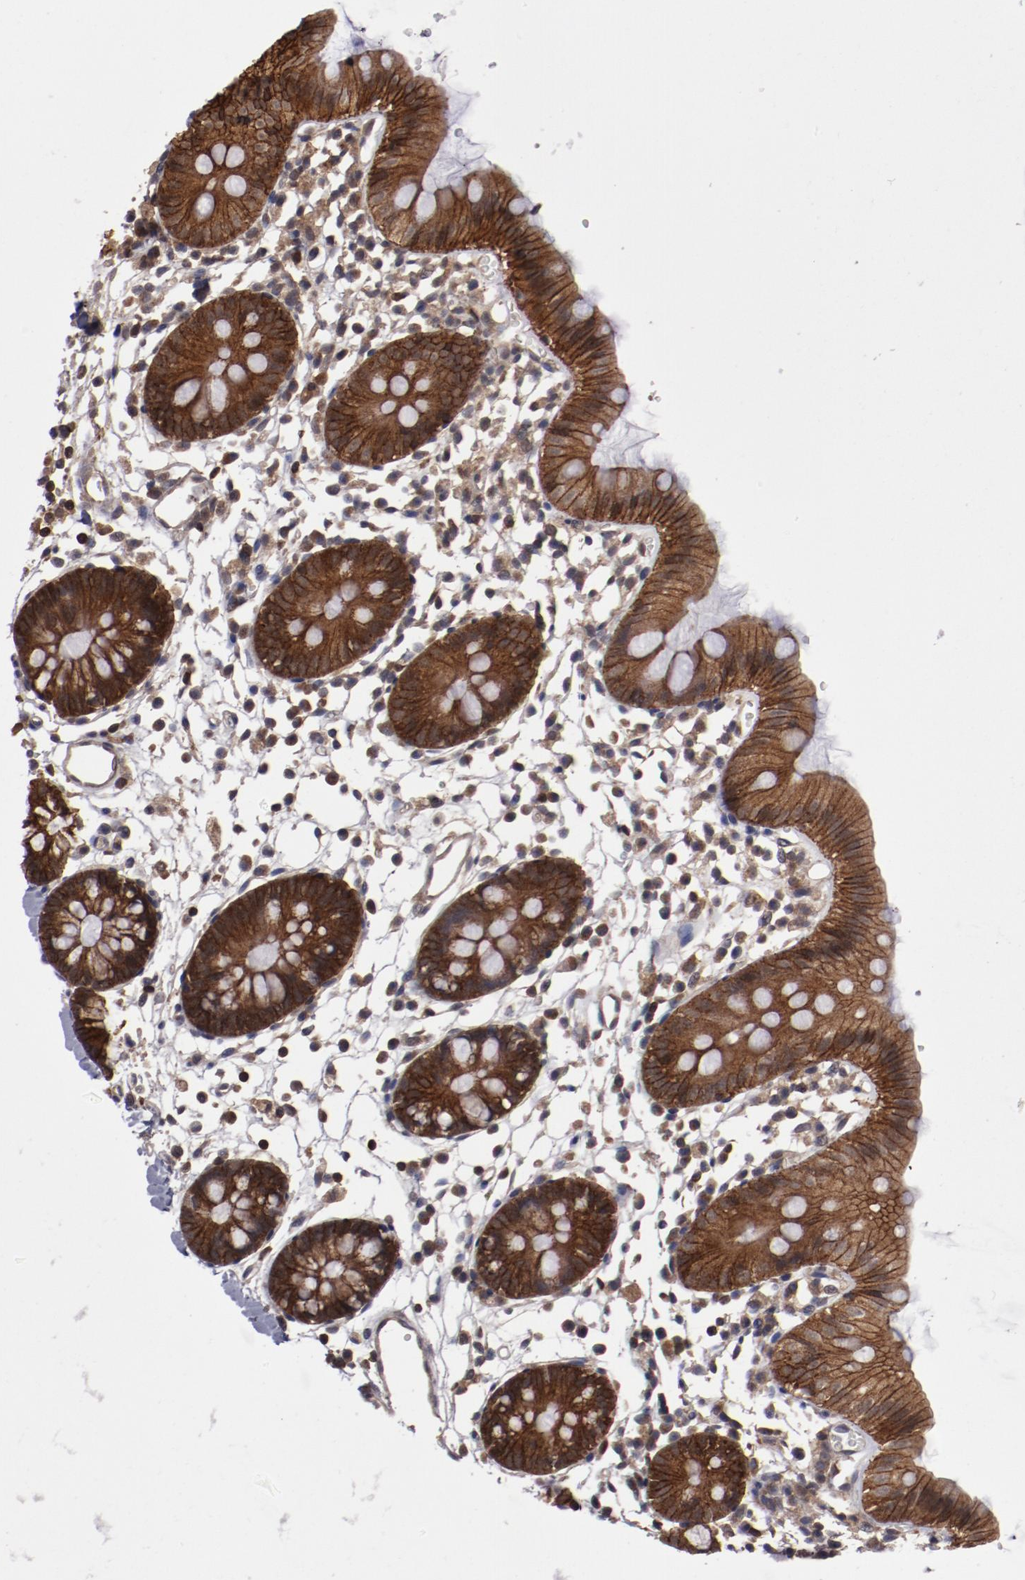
{"staining": {"intensity": "weak", "quantity": ">75%", "location": "cytoplasmic/membranous"}, "tissue": "colon", "cell_type": "Endothelial cells", "image_type": "normal", "snomed": [{"axis": "morphology", "description": "Normal tissue, NOS"}, {"axis": "topography", "description": "Colon"}], "caption": "Immunohistochemical staining of unremarkable colon exhibits >75% levels of weak cytoplasmic/membranous protein staining in about >75% of endothelial cells.", "gene": "RPS6KA6", "patient": {"sex": "male", "age": 14}}